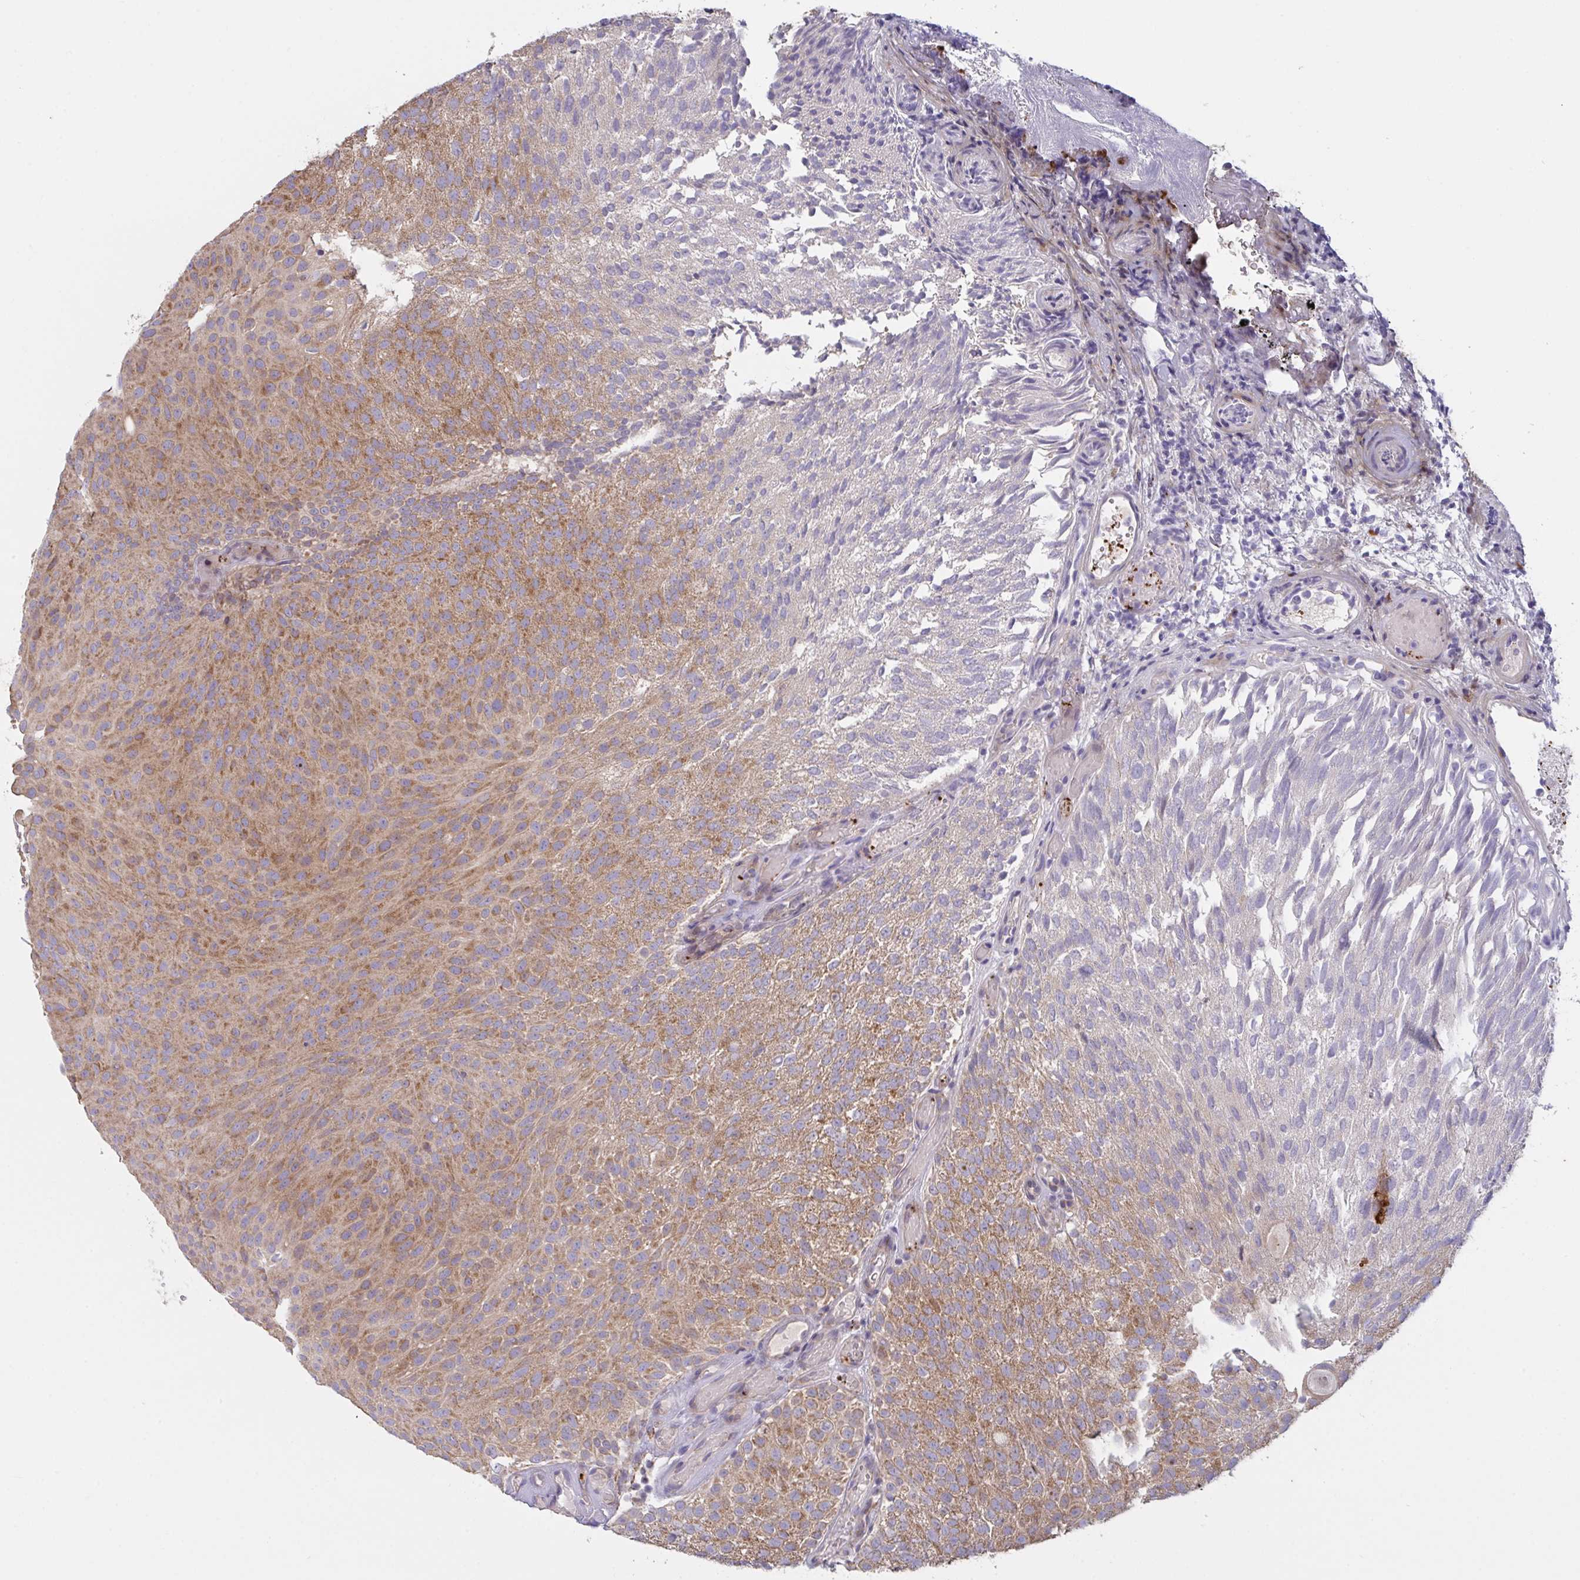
{"staining": {"intensity": "moderate", "quantity": ">75%", "location": "cytoplasmic/membranous"}, "tissue": "urothelial cancer", "cell_type": "Tumor cells", "image_type": "cancer", "snomed": [{"axis": "morphology", "description": "Urothelial carcinoma, Low grade"}, {"axis": "topography", "description": "Urinary bladder"}], "caption": "DAB (3,3'-diaminobenzidine) immunohistochemical staining of human urothelial carcinoma (low-grade) exhibits moderate cytoplasmic/membranous protein positivity in approximately >75% of tumor cells.", "gene": "MRPS2", "patient": {"sex": "male", "age": 78}}